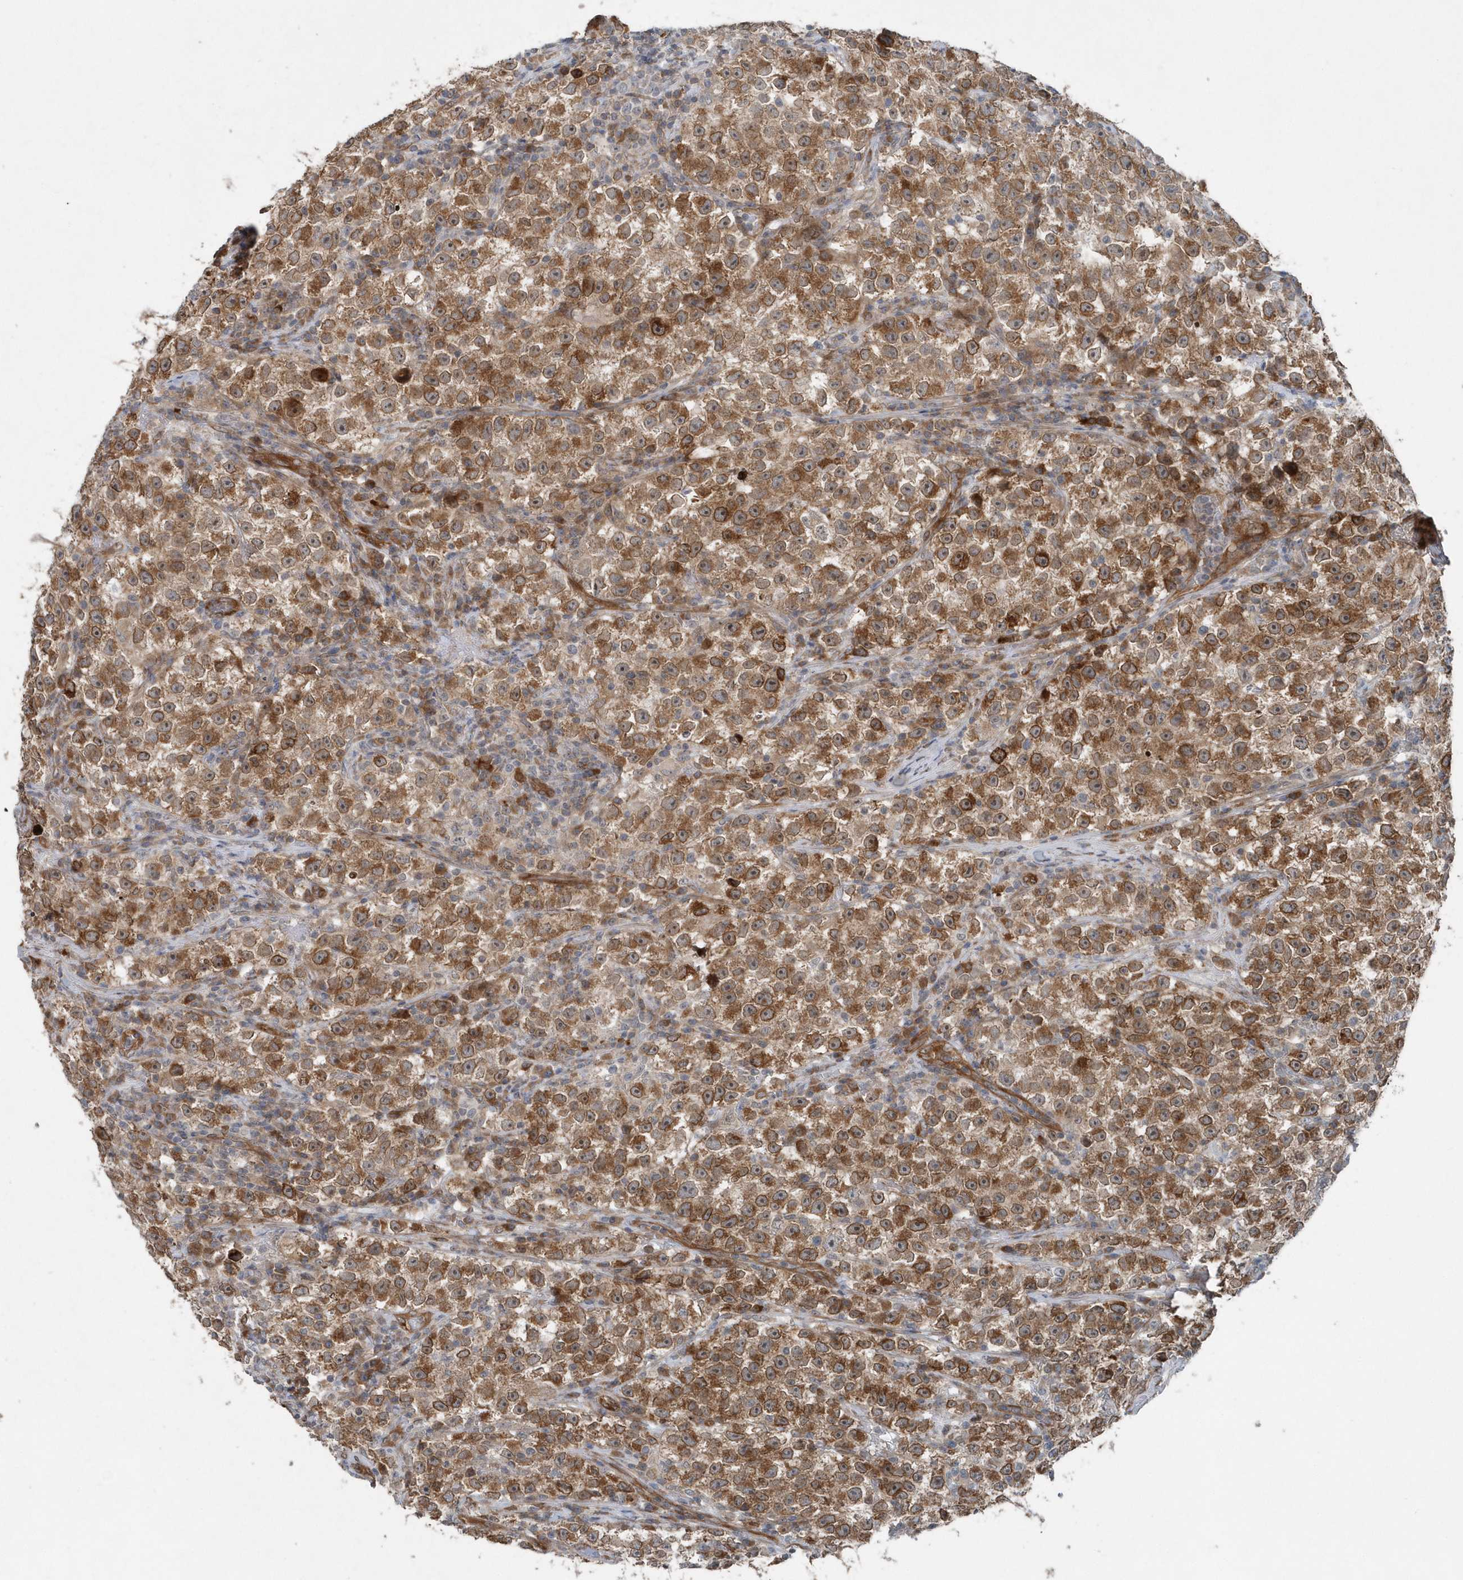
{"staining": {"intensity": "moderate", "quantity": ">75%", "location": "cytoplasmic/membranous"}, "tissue": "testis cancer", "cell_type": "Tumor cells", "image_type": "cancer", "snomed": [{"axis": "morphology", "description": "Seminoma, NOS"}, {"axis": "topography", "description": "Testis"}], "caption": "Human testis cancer stained for a protein (brown) exhibits moderate cytoplasmic/membranous positive positivity in approximately >75% of tumor cells.", "gene": "MCC", "patient": {"sex": "male", "age": 22}}